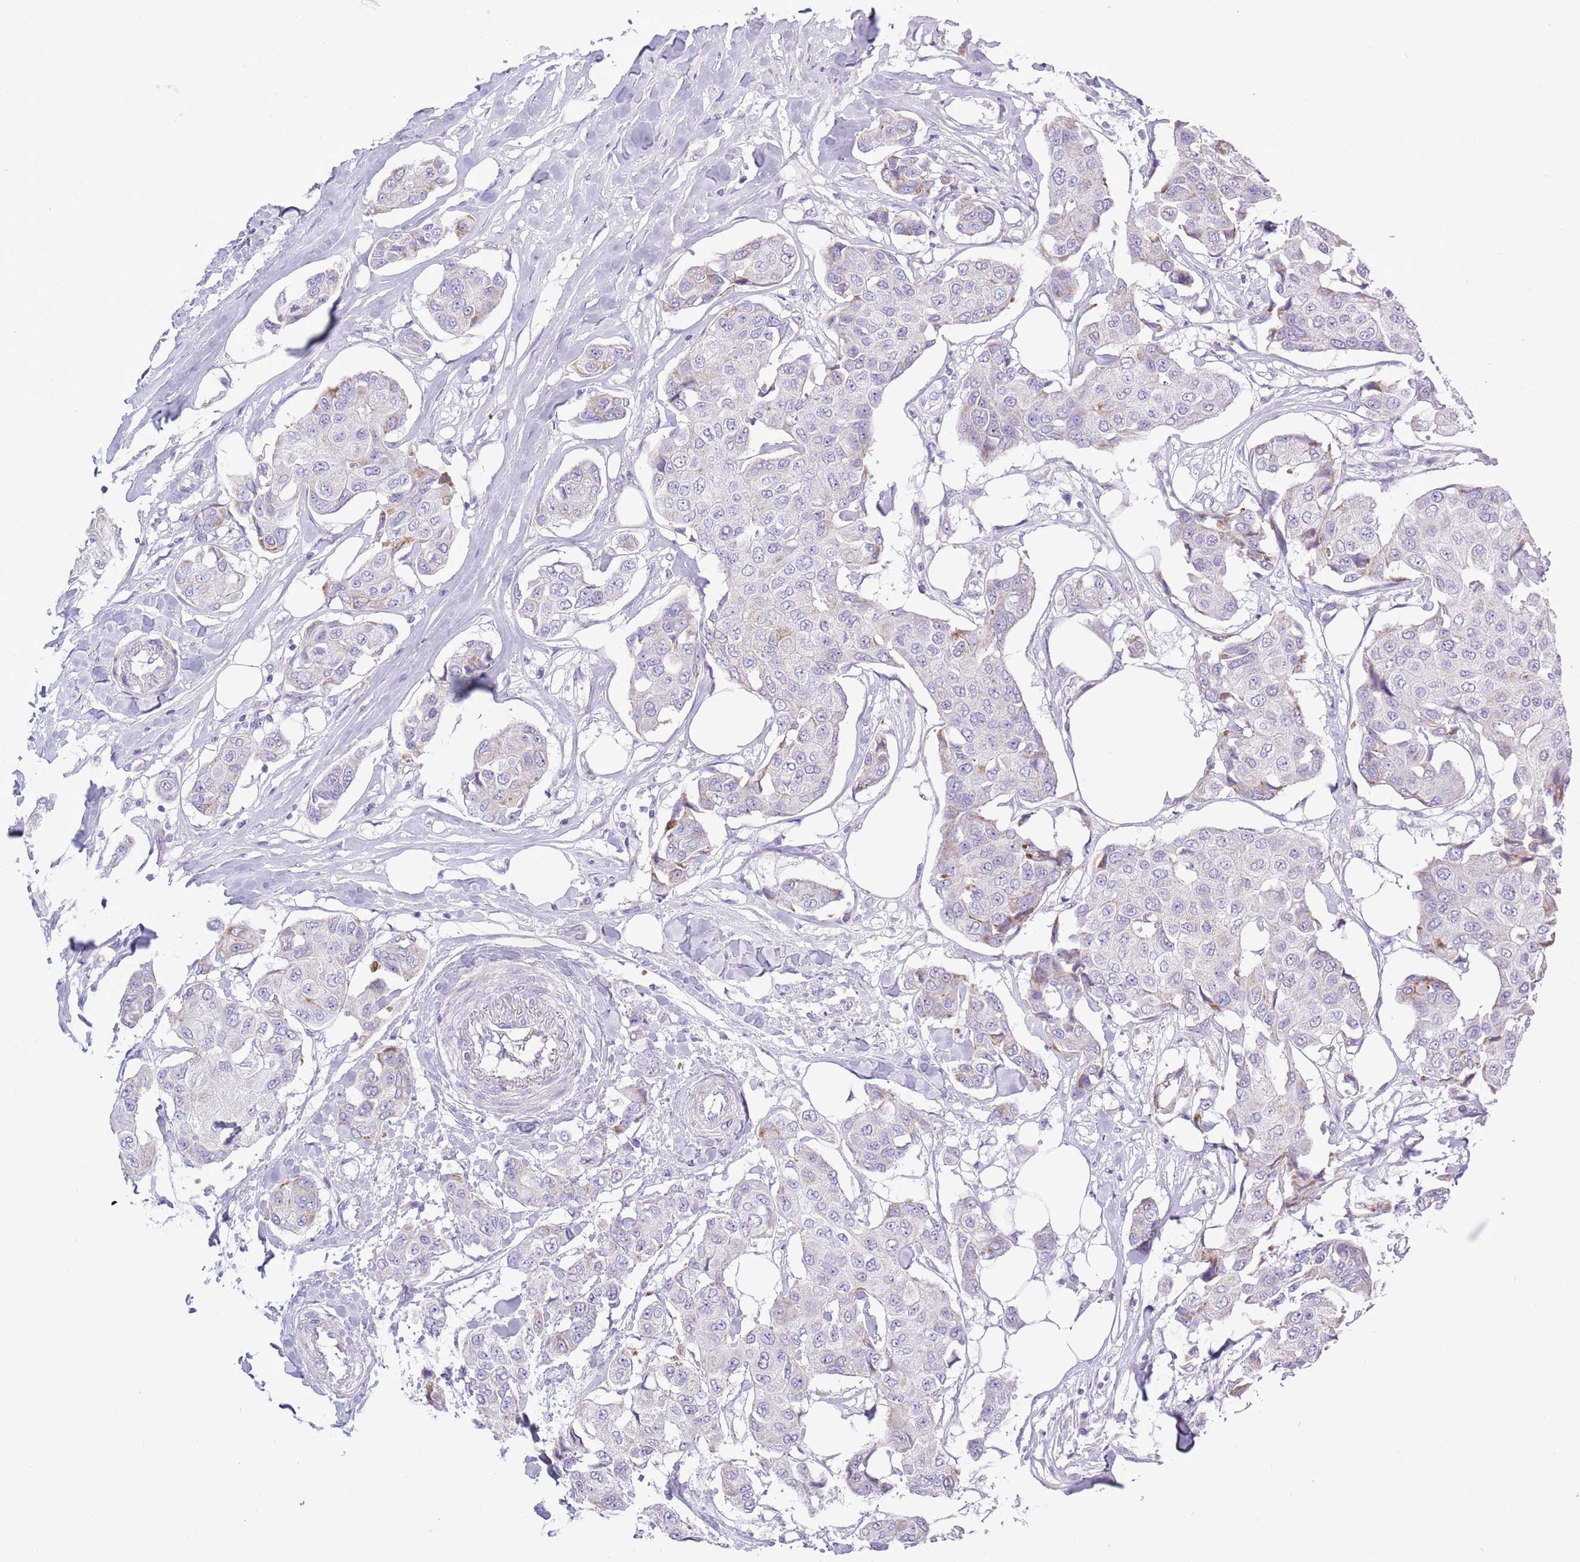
{"staining": {"intensity": "moderate", "quantity": "<25%", "location": "cytoplasmic/membranous"}, "tissue": "breast cancer", "cell_type": "Tumor cells", "image_type": "cancer", "snomed": [{"axis": "morphology", "description": "Duct carcinoma"}, {"axis": "topography", "description": "Breast"}, {"axis": "topography", "description": "Lymph node"}], "caption": "Immunohistochemical staining of human breast infiltrating ductal carcinoma exhibits moderate cytoplasmic/membranous protein positivity in about <25% of tumor cells. The protein is shown in brown color, while the nuclei are stained blue.", "gene": "MOCOS", "patient": {"sex": "female", "age": 80}}